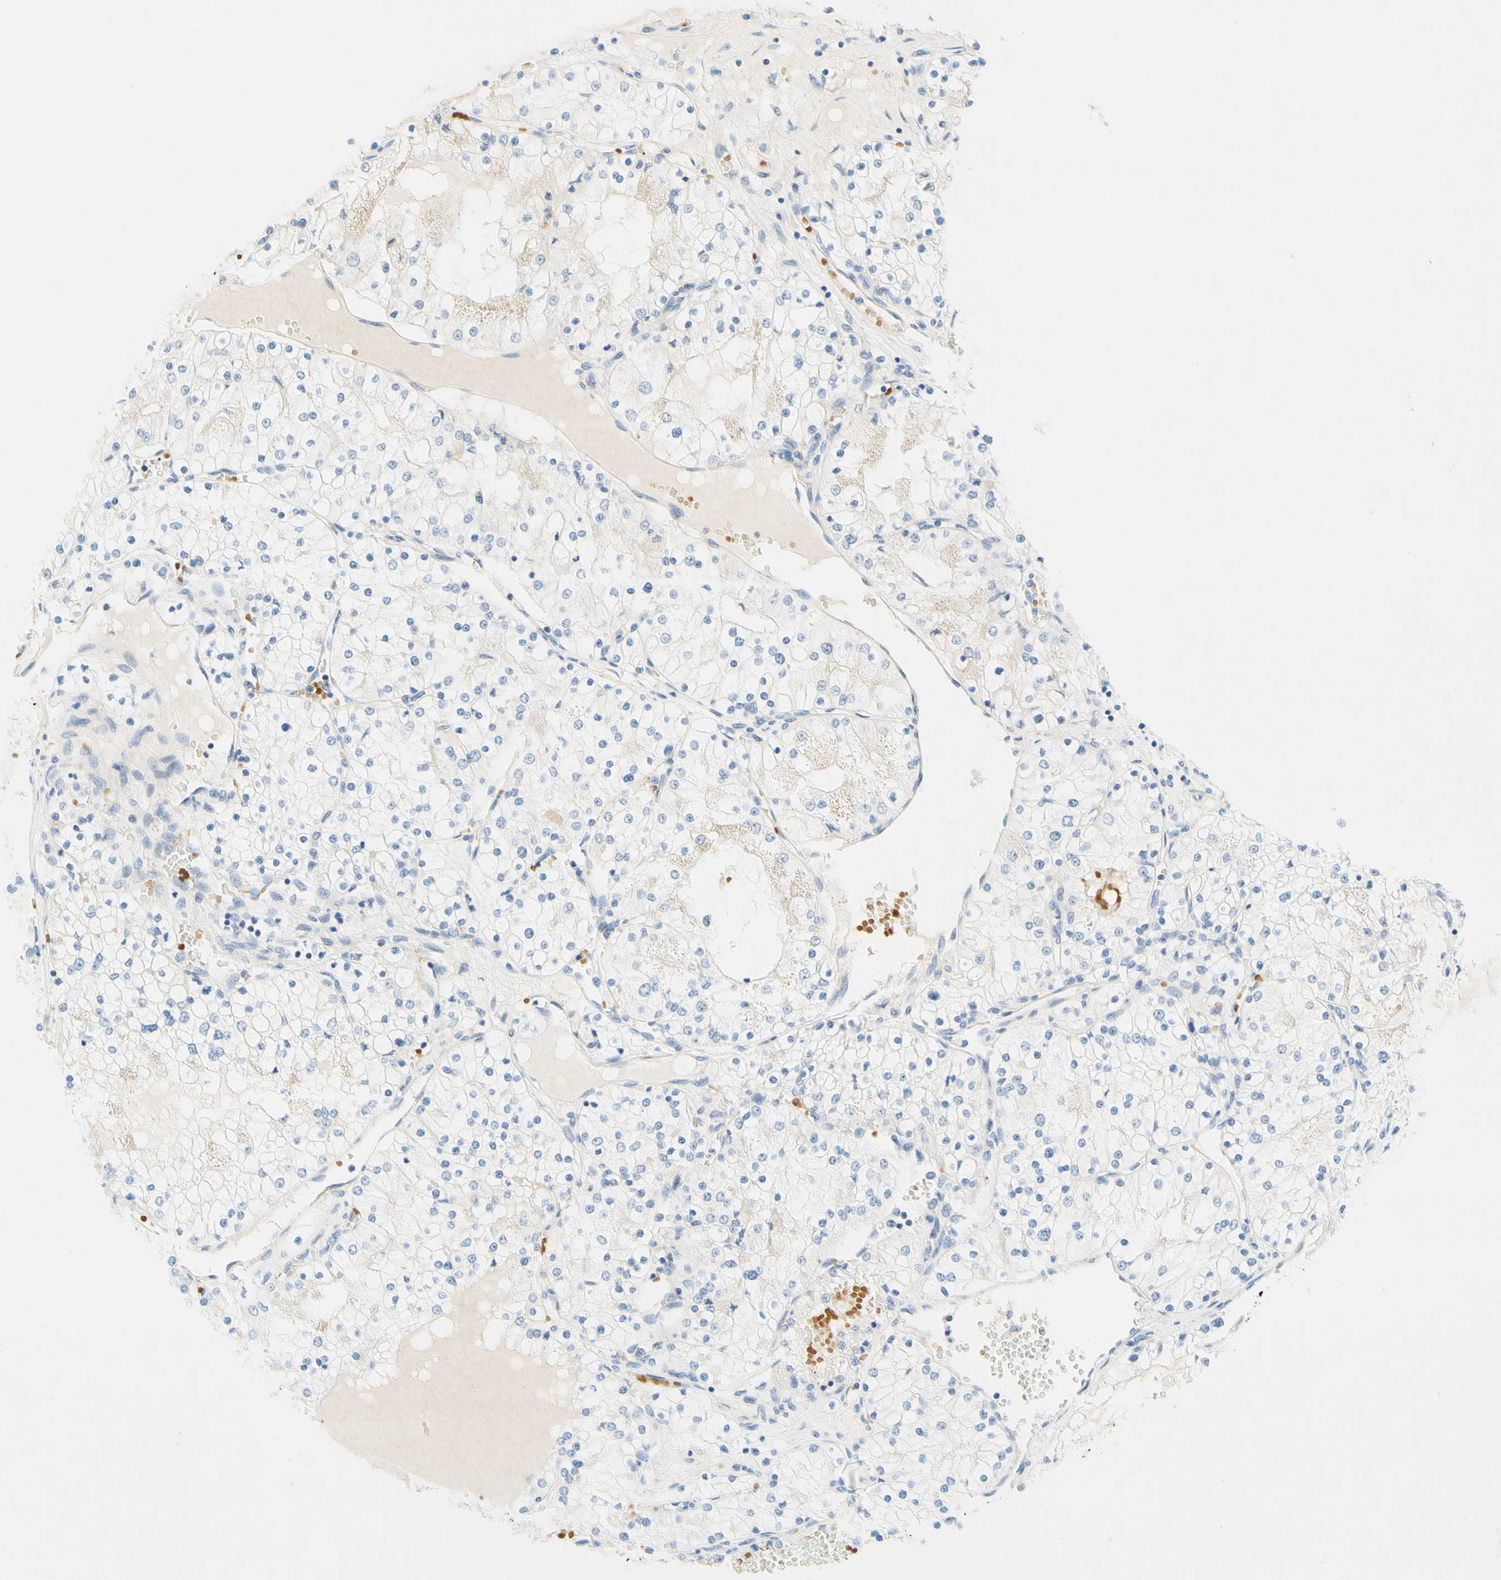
{"staining": {"intensity": "weak", "quantity": "<25%", "location": "cytoplasmic/membranous"}, "tissue": "renal cancer", "cell_type": "Tumor cells", "image_type": "cancer", "snomed": [{"axis": "morphology", "description": "Adenocarcinoma, NOS"}, {"axis": "topography", "description": "Kidney"}], "caption": "Renal adenocarcinoma was stained to show a protein in brown. There is no significant expression in tumor cells. Nuclei are stained in blue.", "gene": "ENTREP2", "patient": {"sex": "male", "age": 68}}